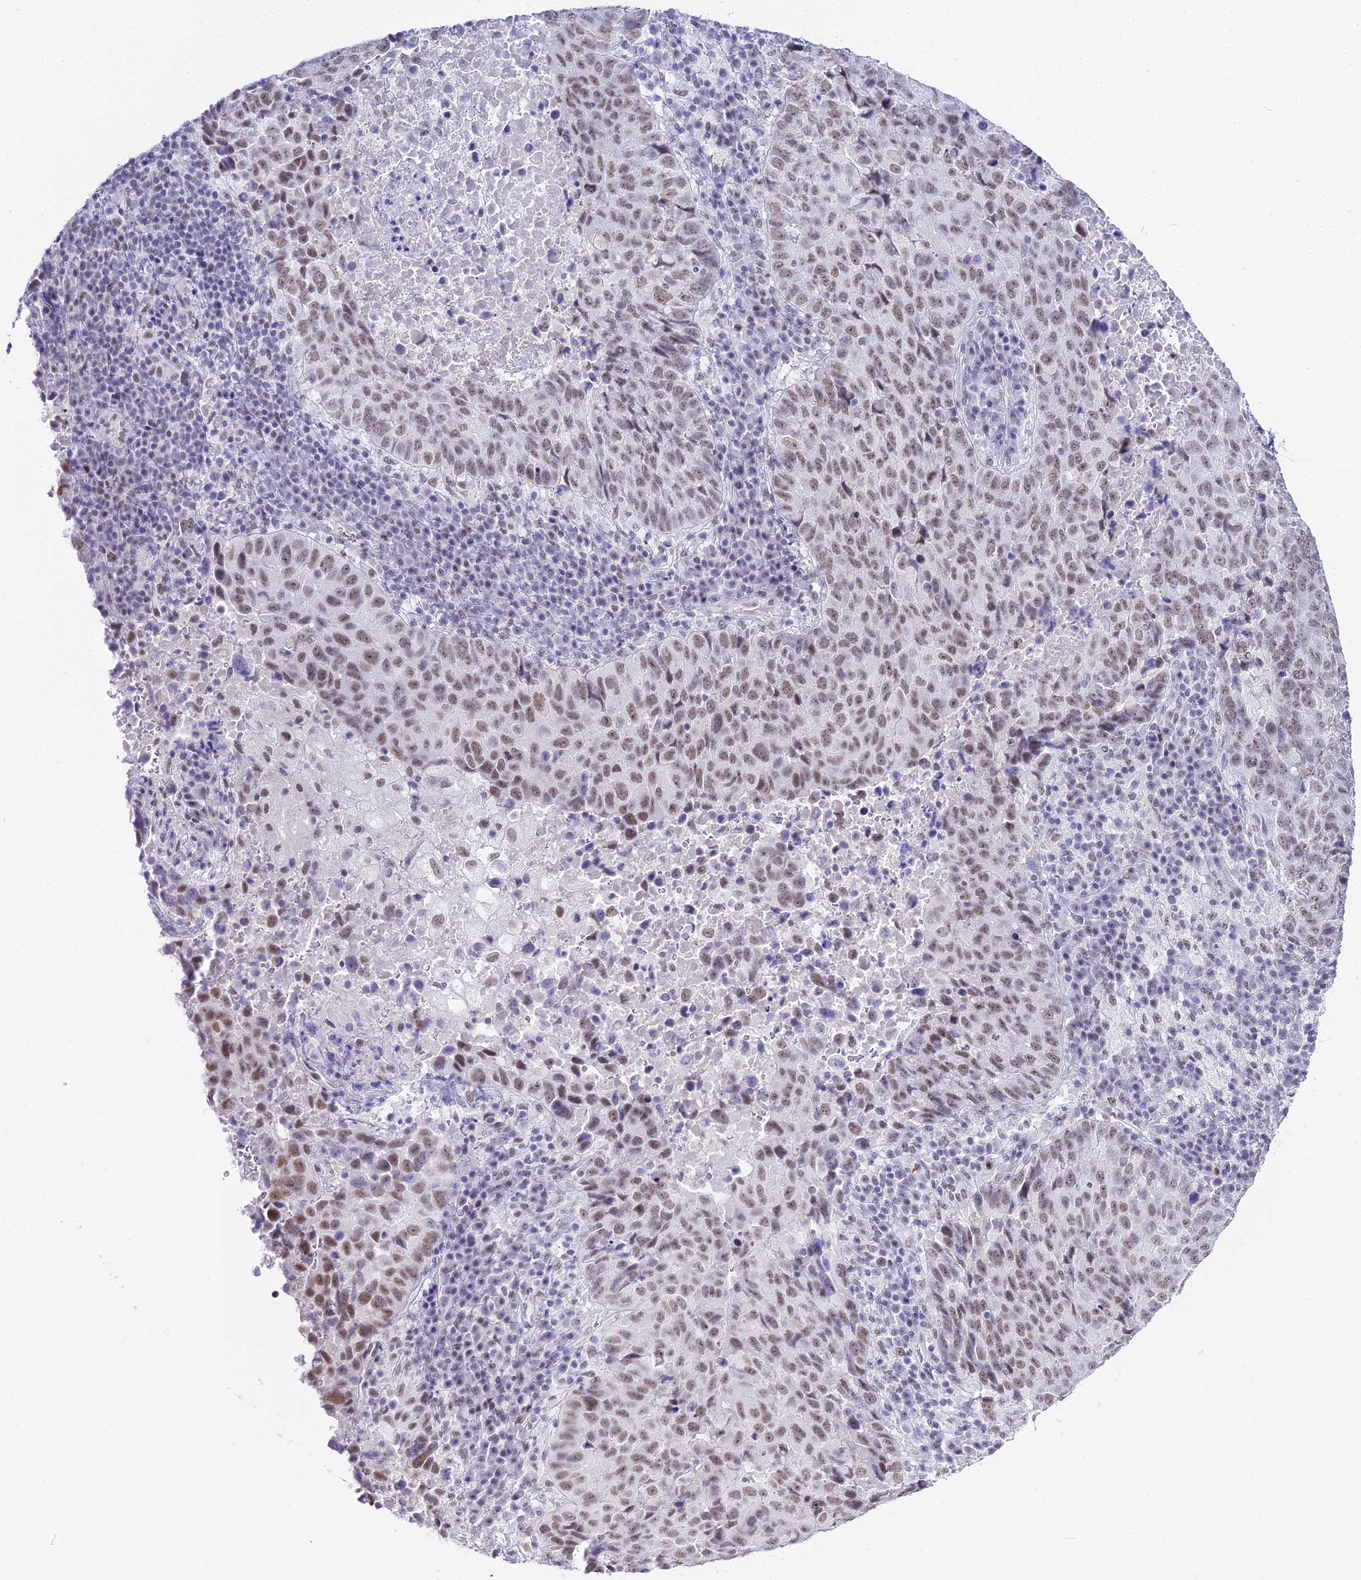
{"staining": {"intensity": "moderate", "quantity": ">75%", "location": "nuclear"}, "tissue": "lung cancer", "cell_type": "Tumor cells", "image_type": "cancer", "snomed": [{"axis": "morphology", "description": "Squamous cell carcinoma, NOS"}, {"axis": "topography", "description": "Lung"}], "caption": "Squamous cell carcinoma (lung) stained for a protein (brown) exhibits moderate nuclear positive positivity in approximately >75% of tumor cells.", "gene": "RBM12", "patient": {"sex": "male", "age": 73}}